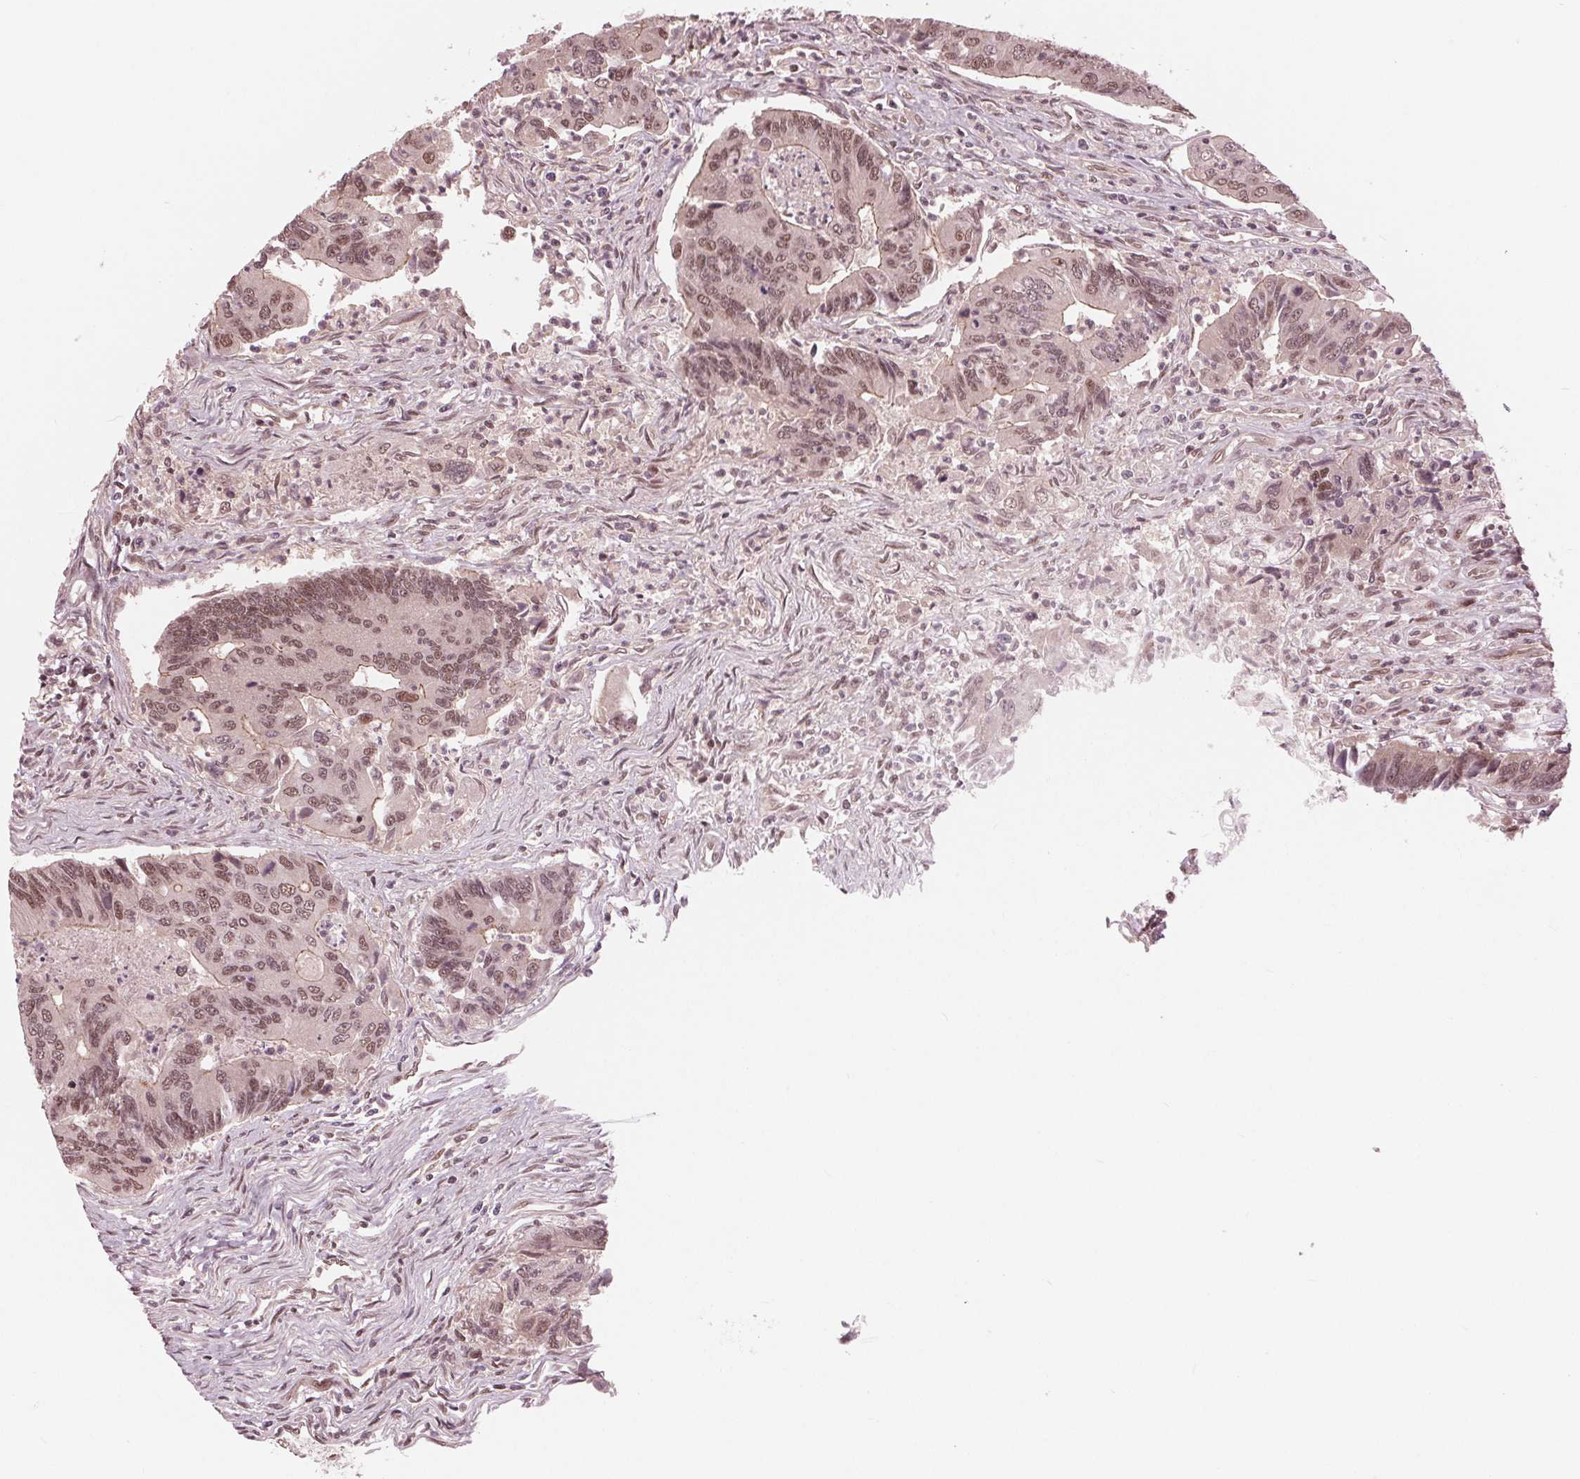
{"staining": {"intensity": "moderate", "quantity": ">75%", "location": "cytoplasmic/membranous,nuclear"}, "tissue": "colorectal cancer", "cell_type": "Tumor cells", "image_type": "cancer", "snomed": [{"axis": "morphology", "description": "Adenocarcinoma, NOS"}, {"axis": "topography", "description": "Colon"}], "caption": "Brown immunohistochemical staining in human colorectal cancer demonstrates moderate cytoplasmic/membranous and nuclear positivity in about >75% of tumor cells. The staining was performed using DAB (3,3'-diaminobenzidine), with brown indicating positive protein expression. Nuclei are stained blue with hematoxylin.", "gene": "LSM2", "patient": {"sex": "female", "age": 67}}